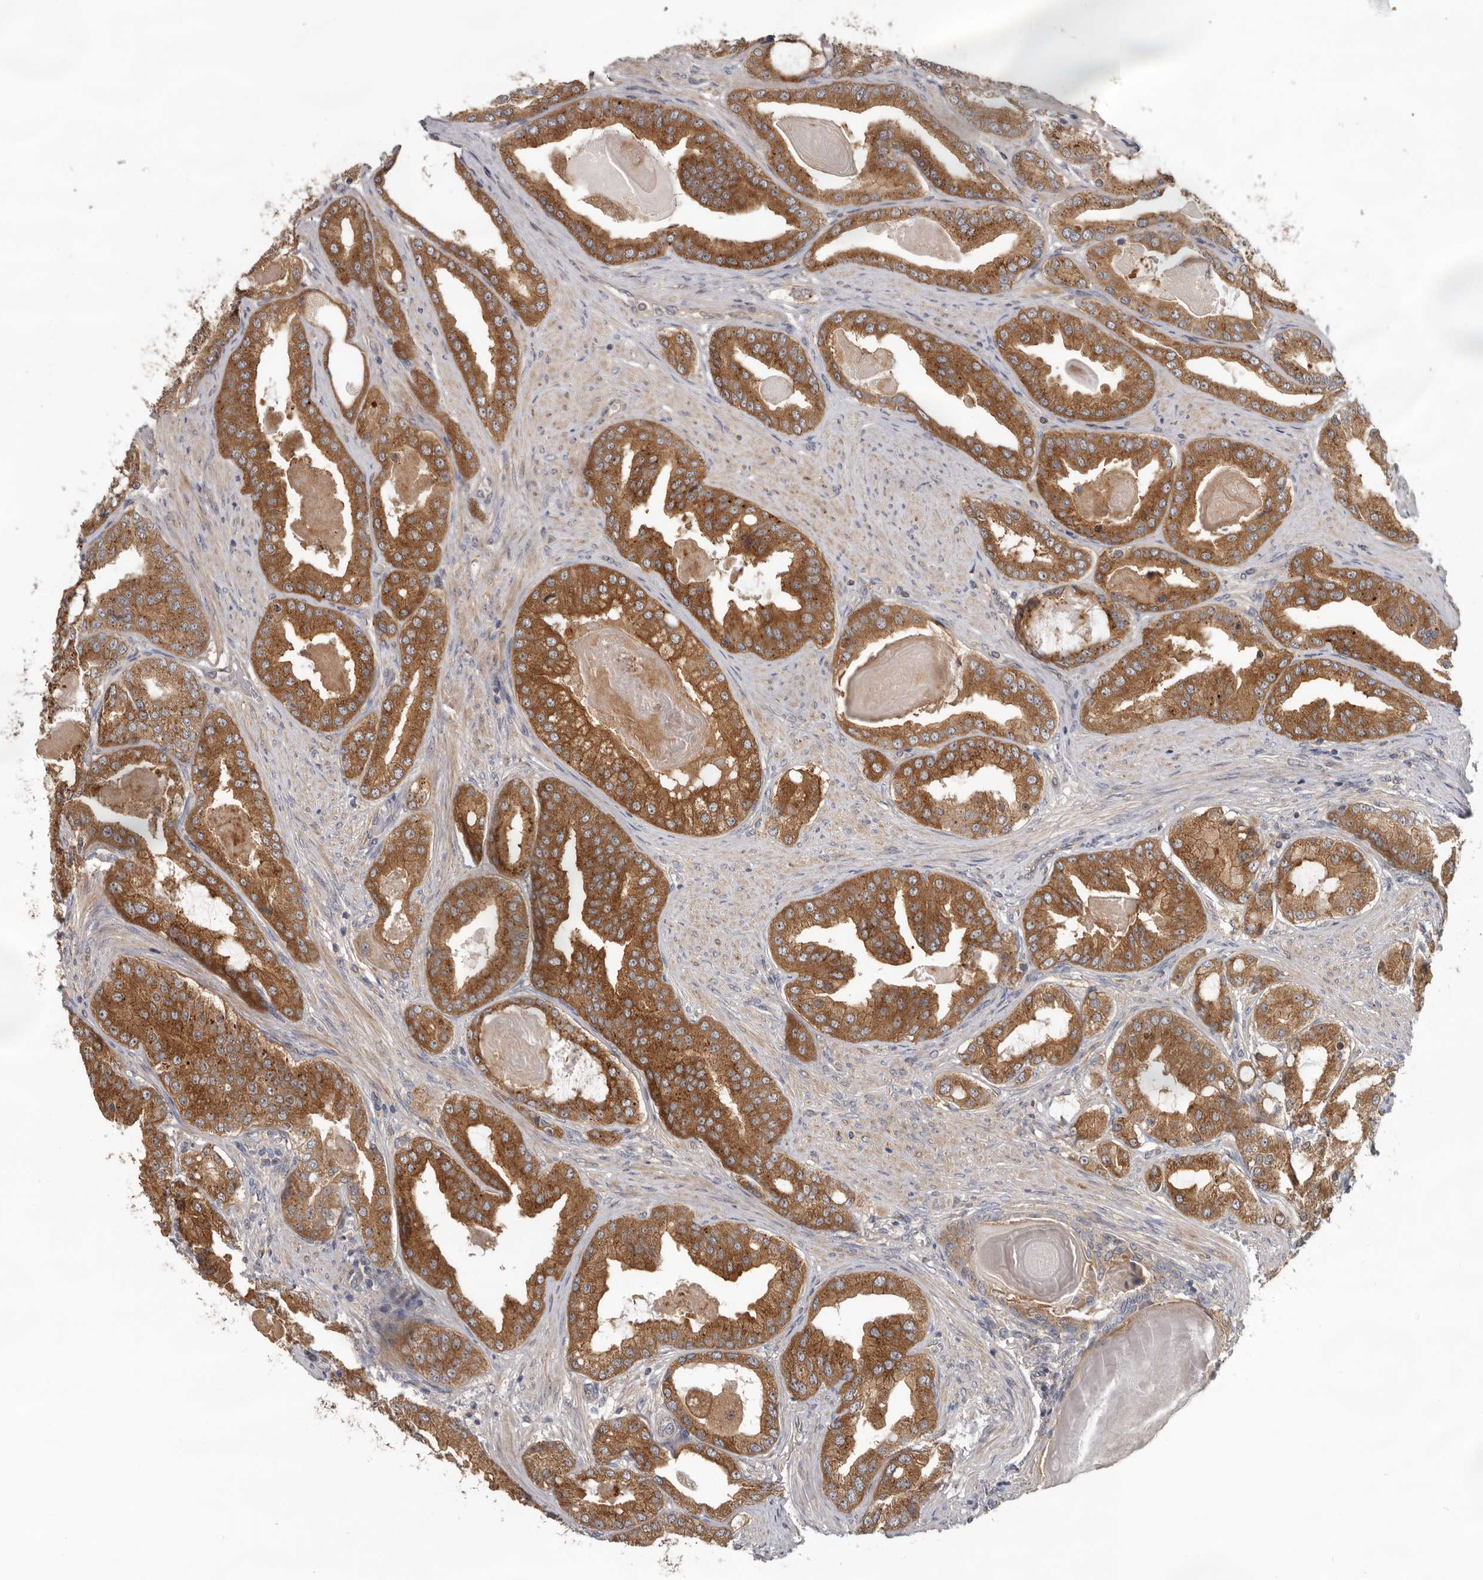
{"staining": {"intensity": "moderate", "quantity": ">75%", "location": "cytoplasmic/membranous"}, "tissue": "prostate cancer", "cell_type": "Tumor cells", "image_type": "cancer", "snomed": [{"axis": "morphology", "description": "Adenocarcinoma, High grade"}, {"axis": "topography", "description": "Prostate"}], "caption": "Brown immunohistochemical staining in prostate high-grade adenocarcinoma exhibits moderate cytoplasmic/membranous expression in about >75% of tumor cells.", "gene": "HINT3", "patient": {"sex": "male", "age": 60}}